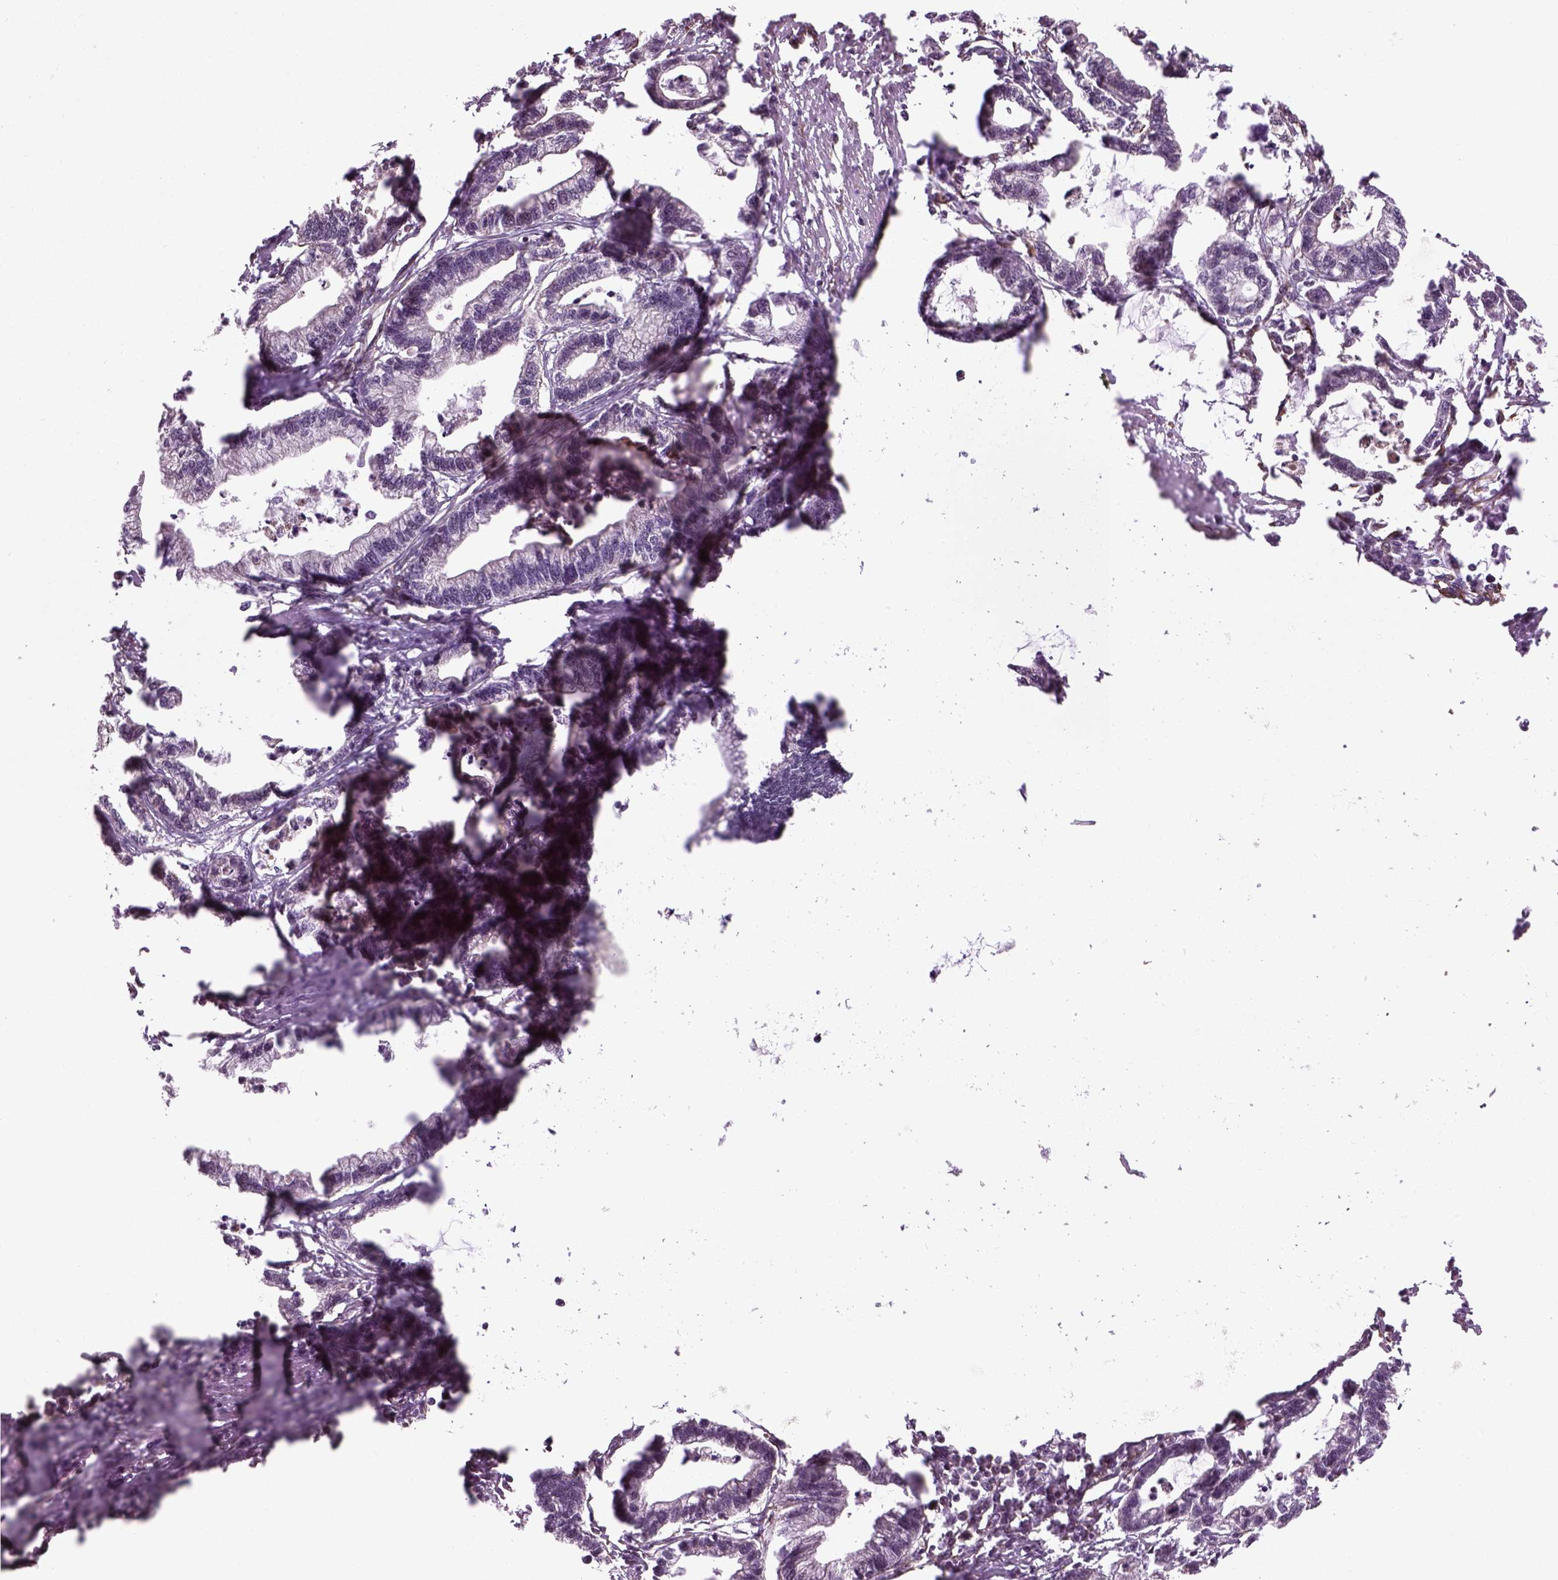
{"staining": {"intensity": "negative", "quantity": "none", "location": "none"}, "tissue": "stomach cancer", "cell_type": "Tumor cells", "image_type": "cancer", "snomed": [{"axis": "morphology", "description": "Adenocarcinoma, NOS"}, {"axis": "topography", "description": "Stomach"}], "caption": "Immunohistochemistry image of stomach adenocarcinoma stained for a protein (brown), which demonstrates no staining in tumor cells.", "gene": "XK", "patient": {"sex": "male", "age": 83}}